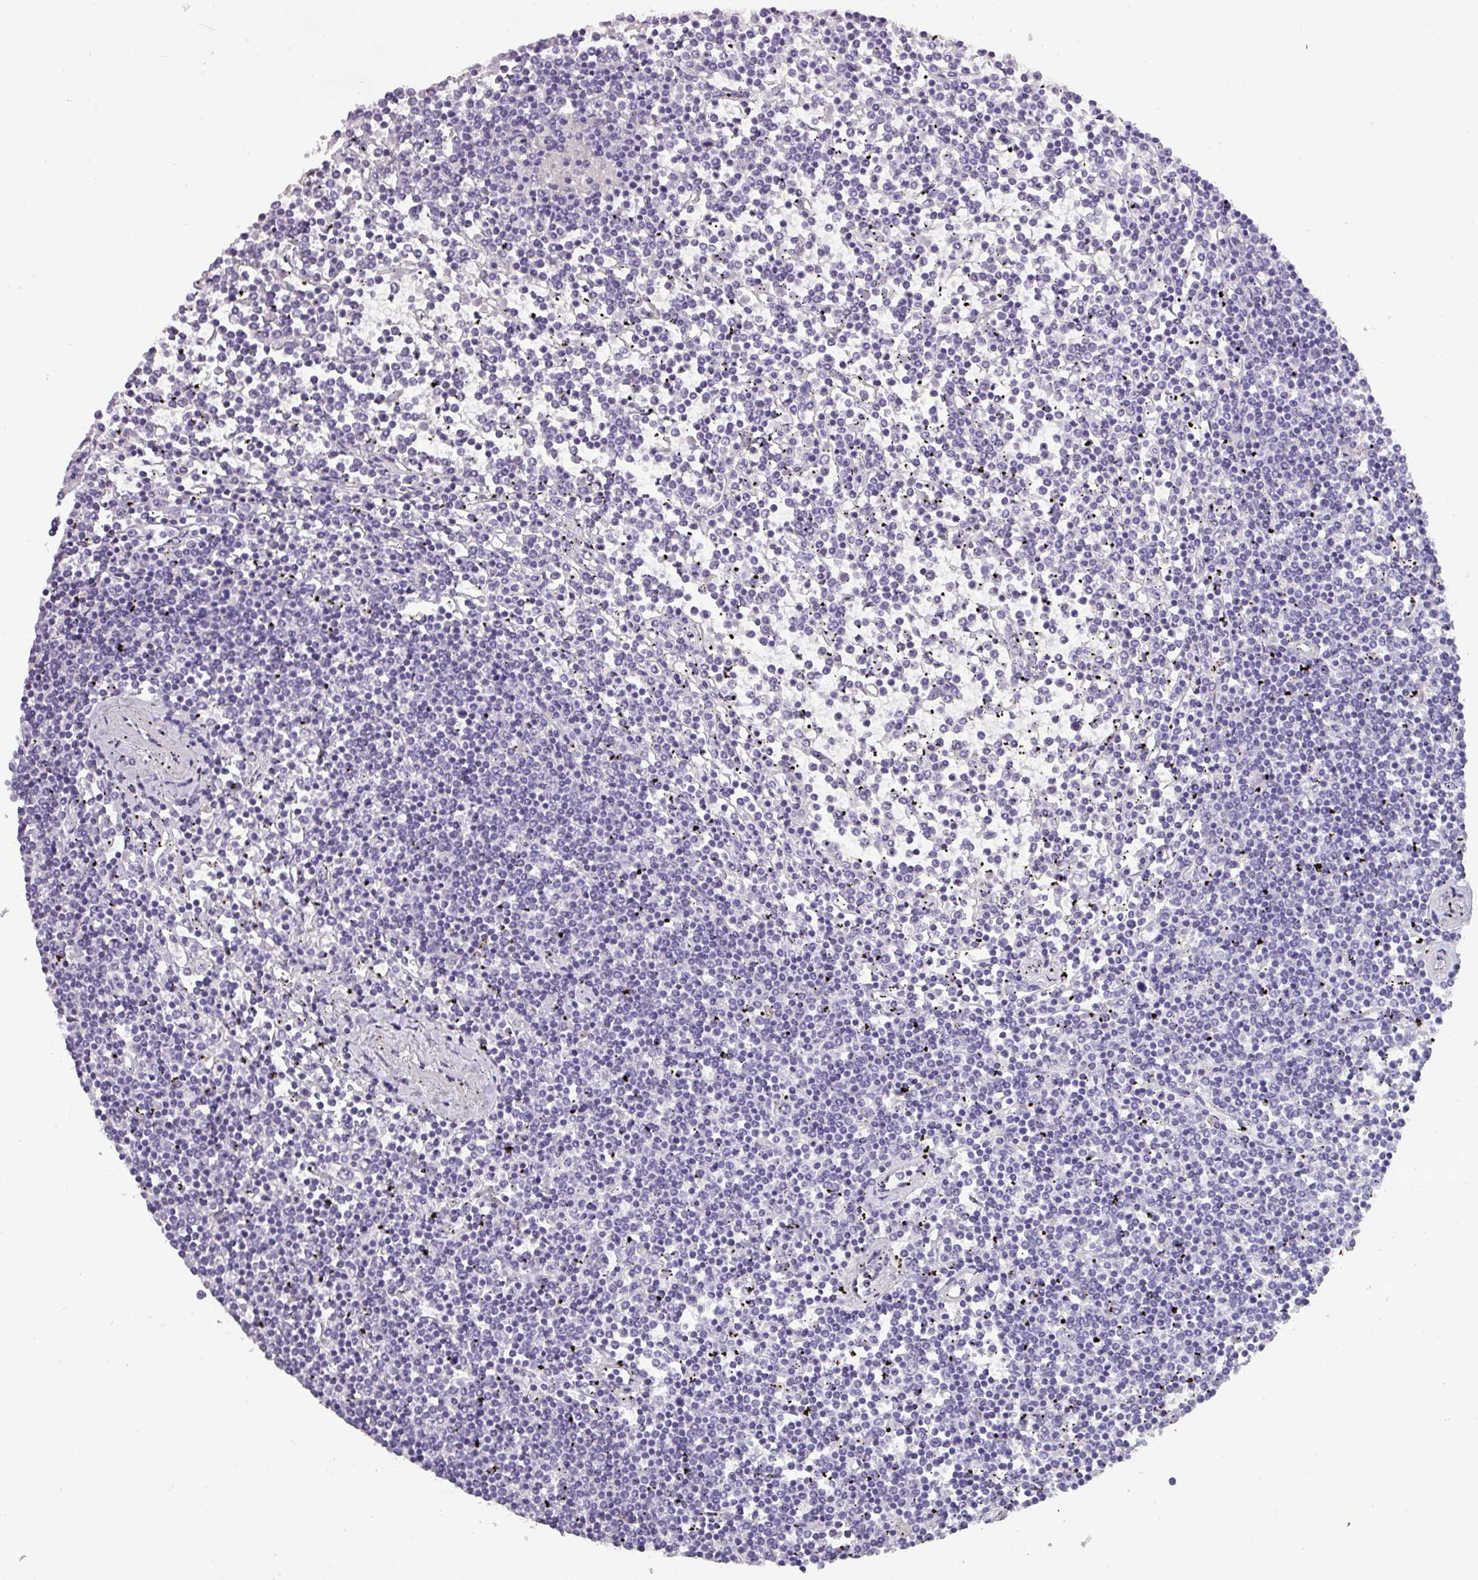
{"staining": {"intensity": "negative", "quantity": "none", "location": "none"}, "tissue": "lymphoma", "cell_type": "Tumor cells", "image_type": "cancer", "snomed": [{"axis": "morphology", "description": "Malignant lymphoma, non-Hodgkin's type, Low grade"}, {"axis": "topography", "description": "Spleen"}], "caption": "High power microscopy histopathology image of an immunohistochemistry micrograph of low-grade malignant lymphoma, non-Hodgkin's type, revealing no significant positivity in tumor cells.", "gene": "TMEM91", "patient": {"sex": "female", "age": 19}}